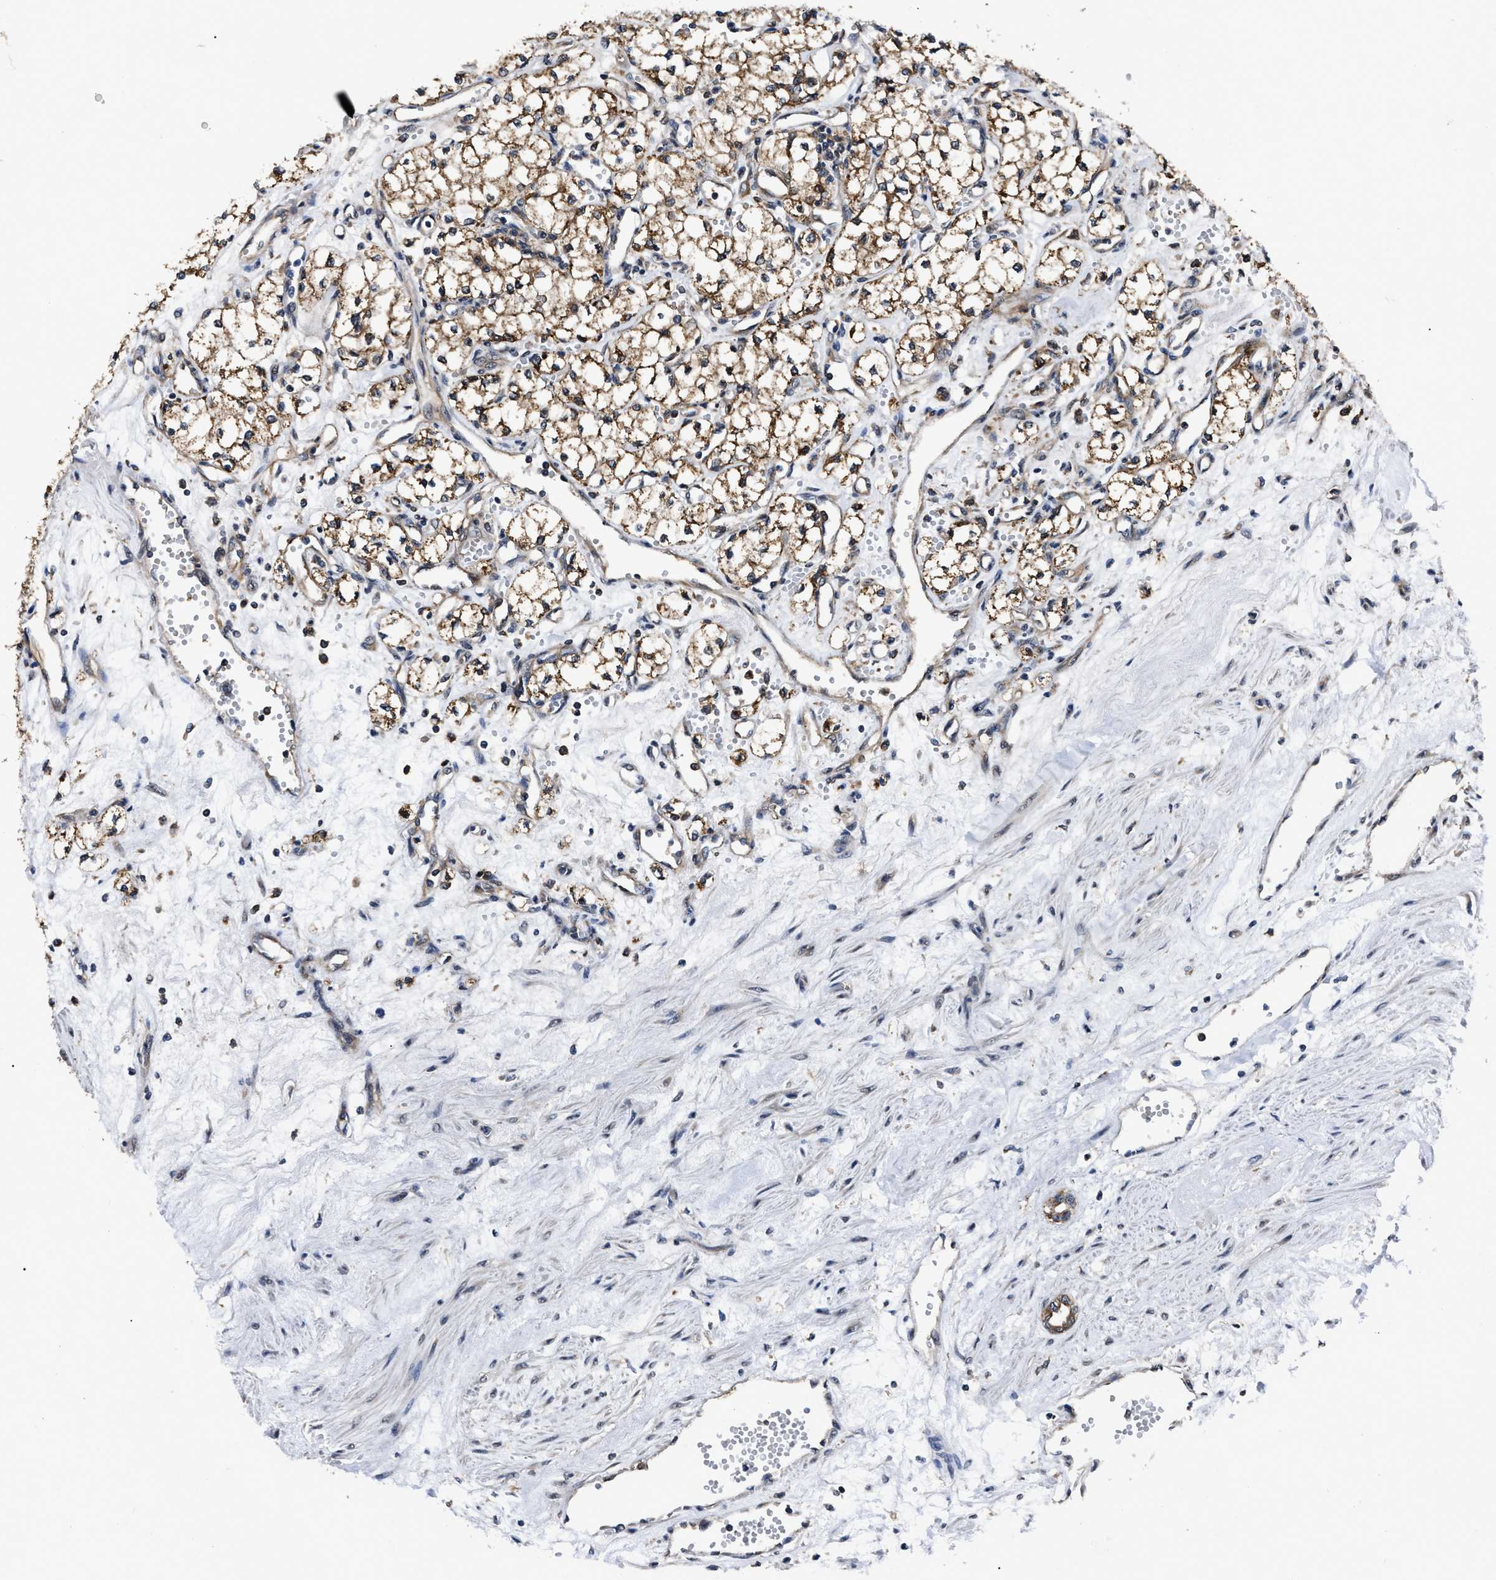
{"staining": {"intensity": "moderate", "quantity": ">75%", "location": "cytoplasmic/membranous"}, "tissue": "renal cancer", "cell_type": "Tumor cells", "image_type": "cancer", "snomed": [{"axis": "morphology", "description": "Adenocarcinoma, NOS"}, {"axis": "topography", "description": "Kidney"}], "caption": "Moderate cytoplasmic/membranous expression is identified in approximately >75% of tumor cells in renal cancer (adenocarcinoma).", "gene": "GET4", "patient": {"sex": "male", "age": 59}}